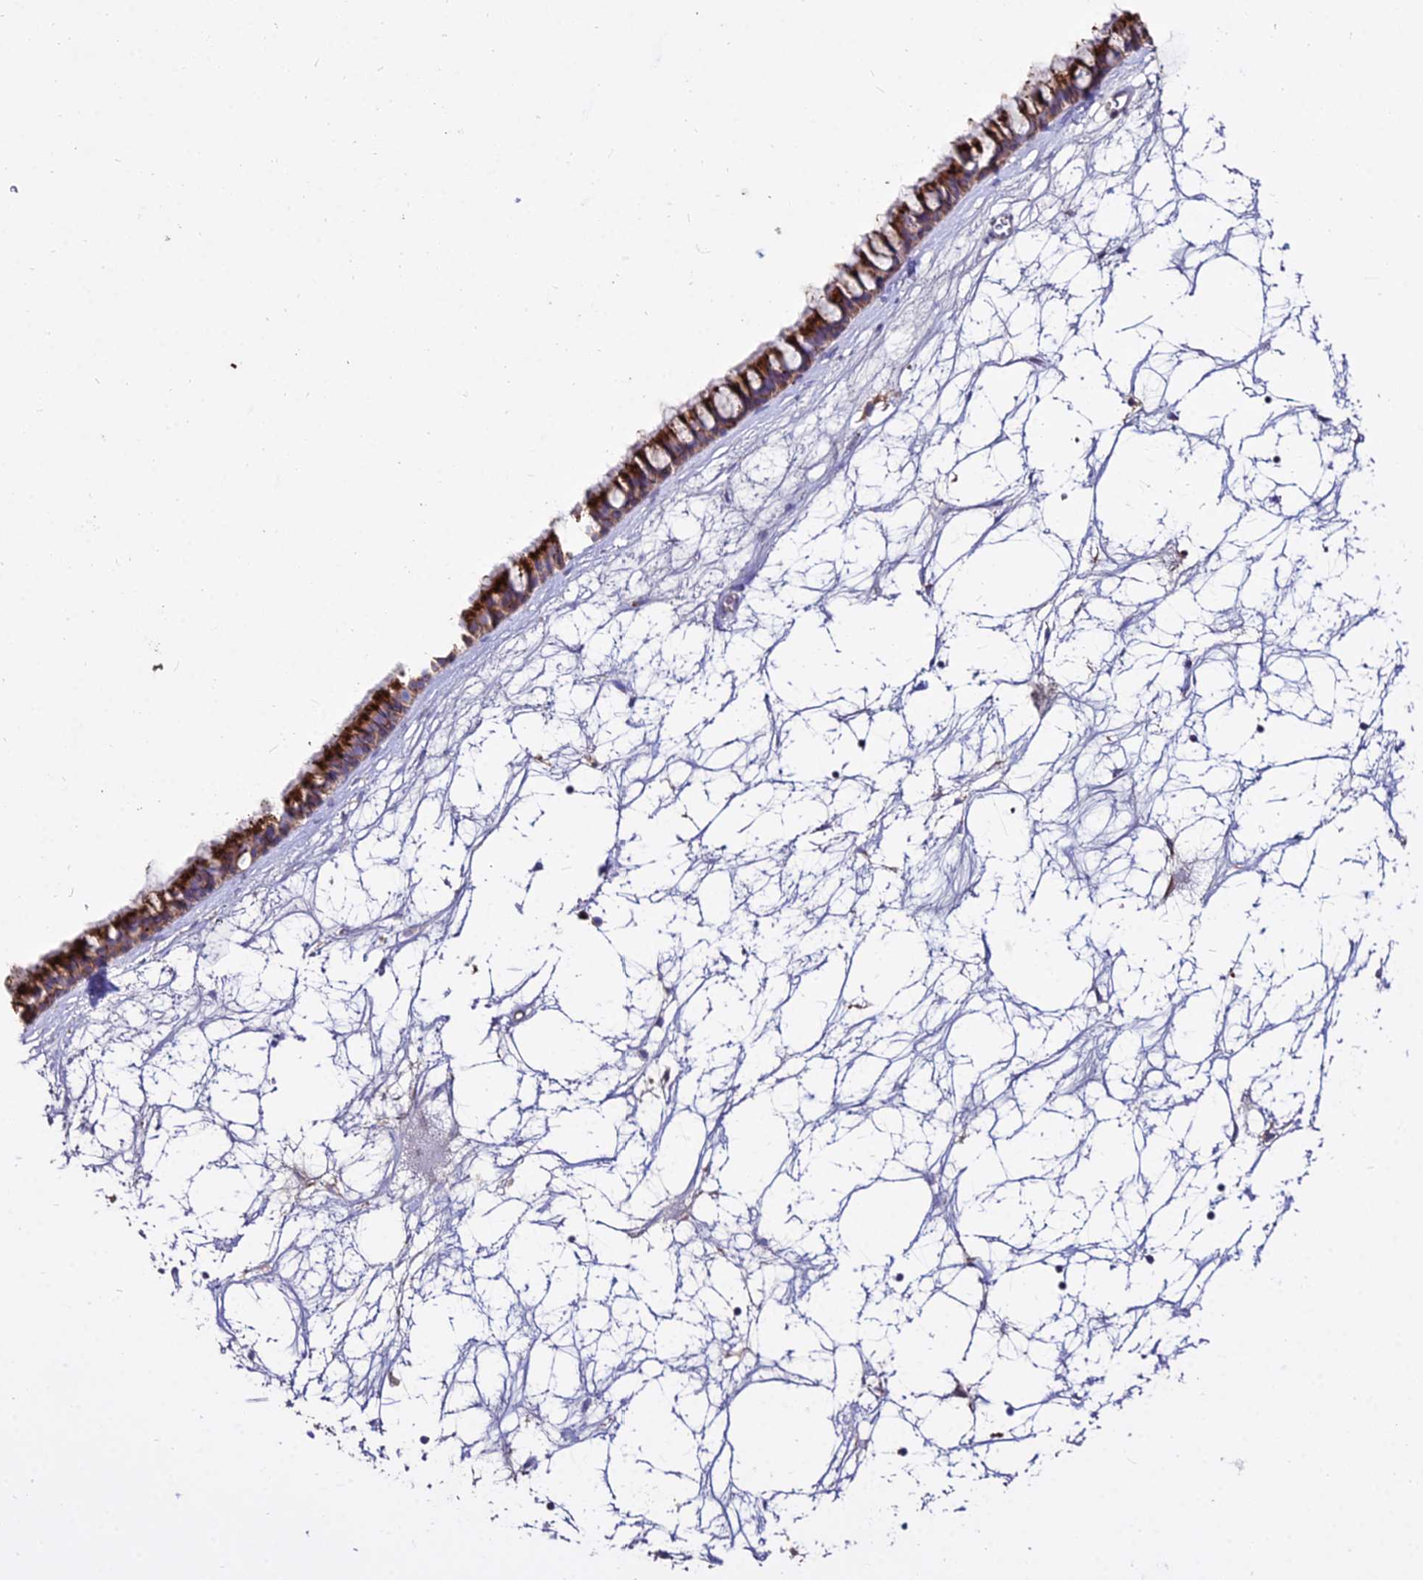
{"staining": {"intensity": "strong", "quantity": ">75%", "location": "cytoplasmic/membranous"}, "tissue": "nasopharynx", "cell_type": "Respiratory epithelial cells", "image_type": "normal", "snomed": [{"axis": "morphology", "description": "Normal tissue, NOS"}, {"axis": "topography", "description": "Nasopharynx"}], "caption": "Protein expression analysis of normal nasopharynx exhibits strong cytoplasmic/membranous expression in about >75% of respiratory epithelial cells. Using DAB (3,3'-diaminobenzidine) (brown) and hematoxylin (blue) stains, captured at high magnification using brightfield microscopy.", "gene": "PNLIPRP3", "patient": {"sex": "male", "age": 64}}